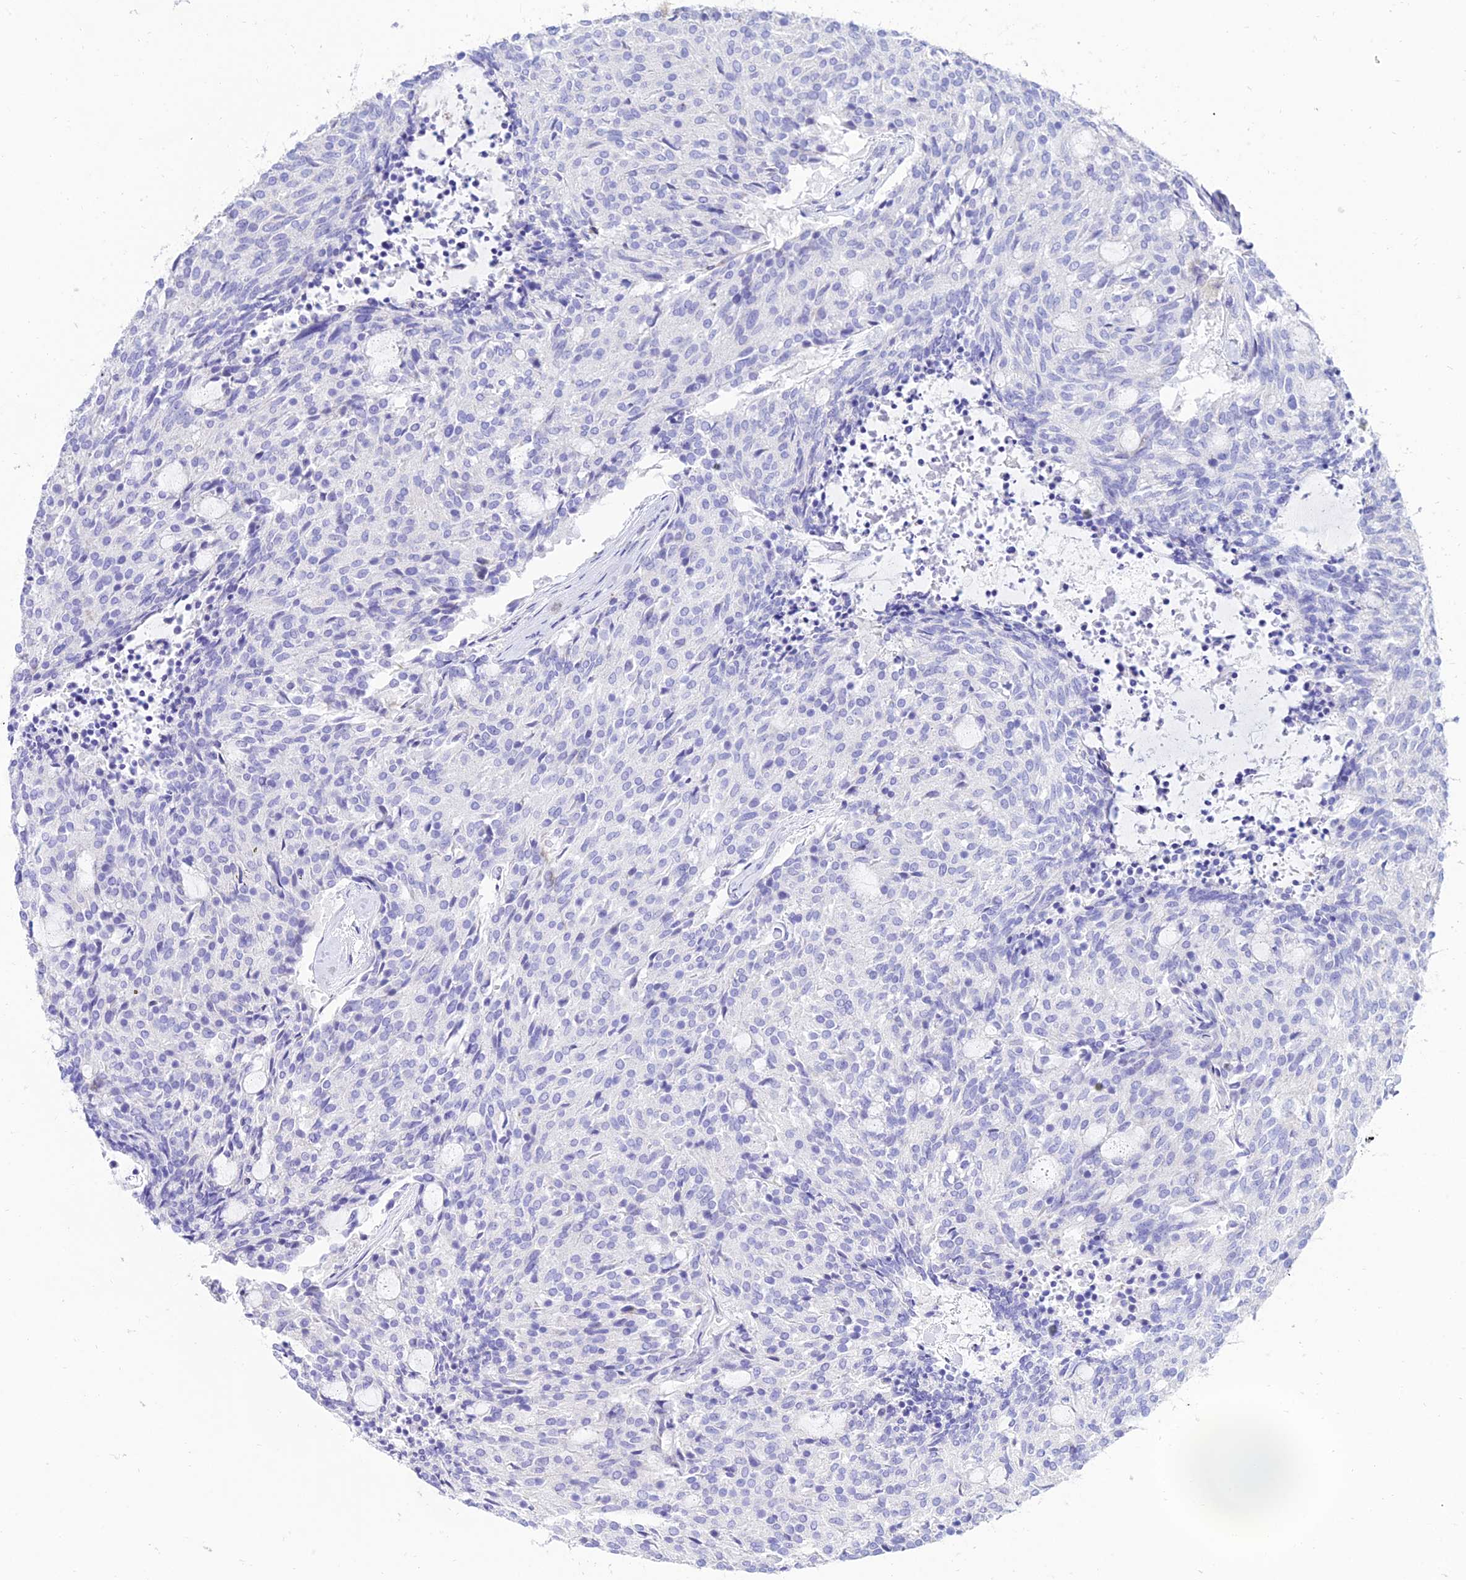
{"staining": {"intensity": "negative", "quantity": "none", "location": "none"}, "tissue": "carcinoid", "cell_type": "Tumor cells", "image_type": "cancer", "snomed": [{"axis": "morphology", "description": "Carcinoid, malignant, NOS"}, {"axis": "topography", "description": "Pancreas"}], "caption": "This is an immunohistochemistry (IHC) histopathology image of human malignant carcinoid. There is no positivity in tumor cells.", "gene": "TAC3", "patient": {"sex": "female", "age": 54}}